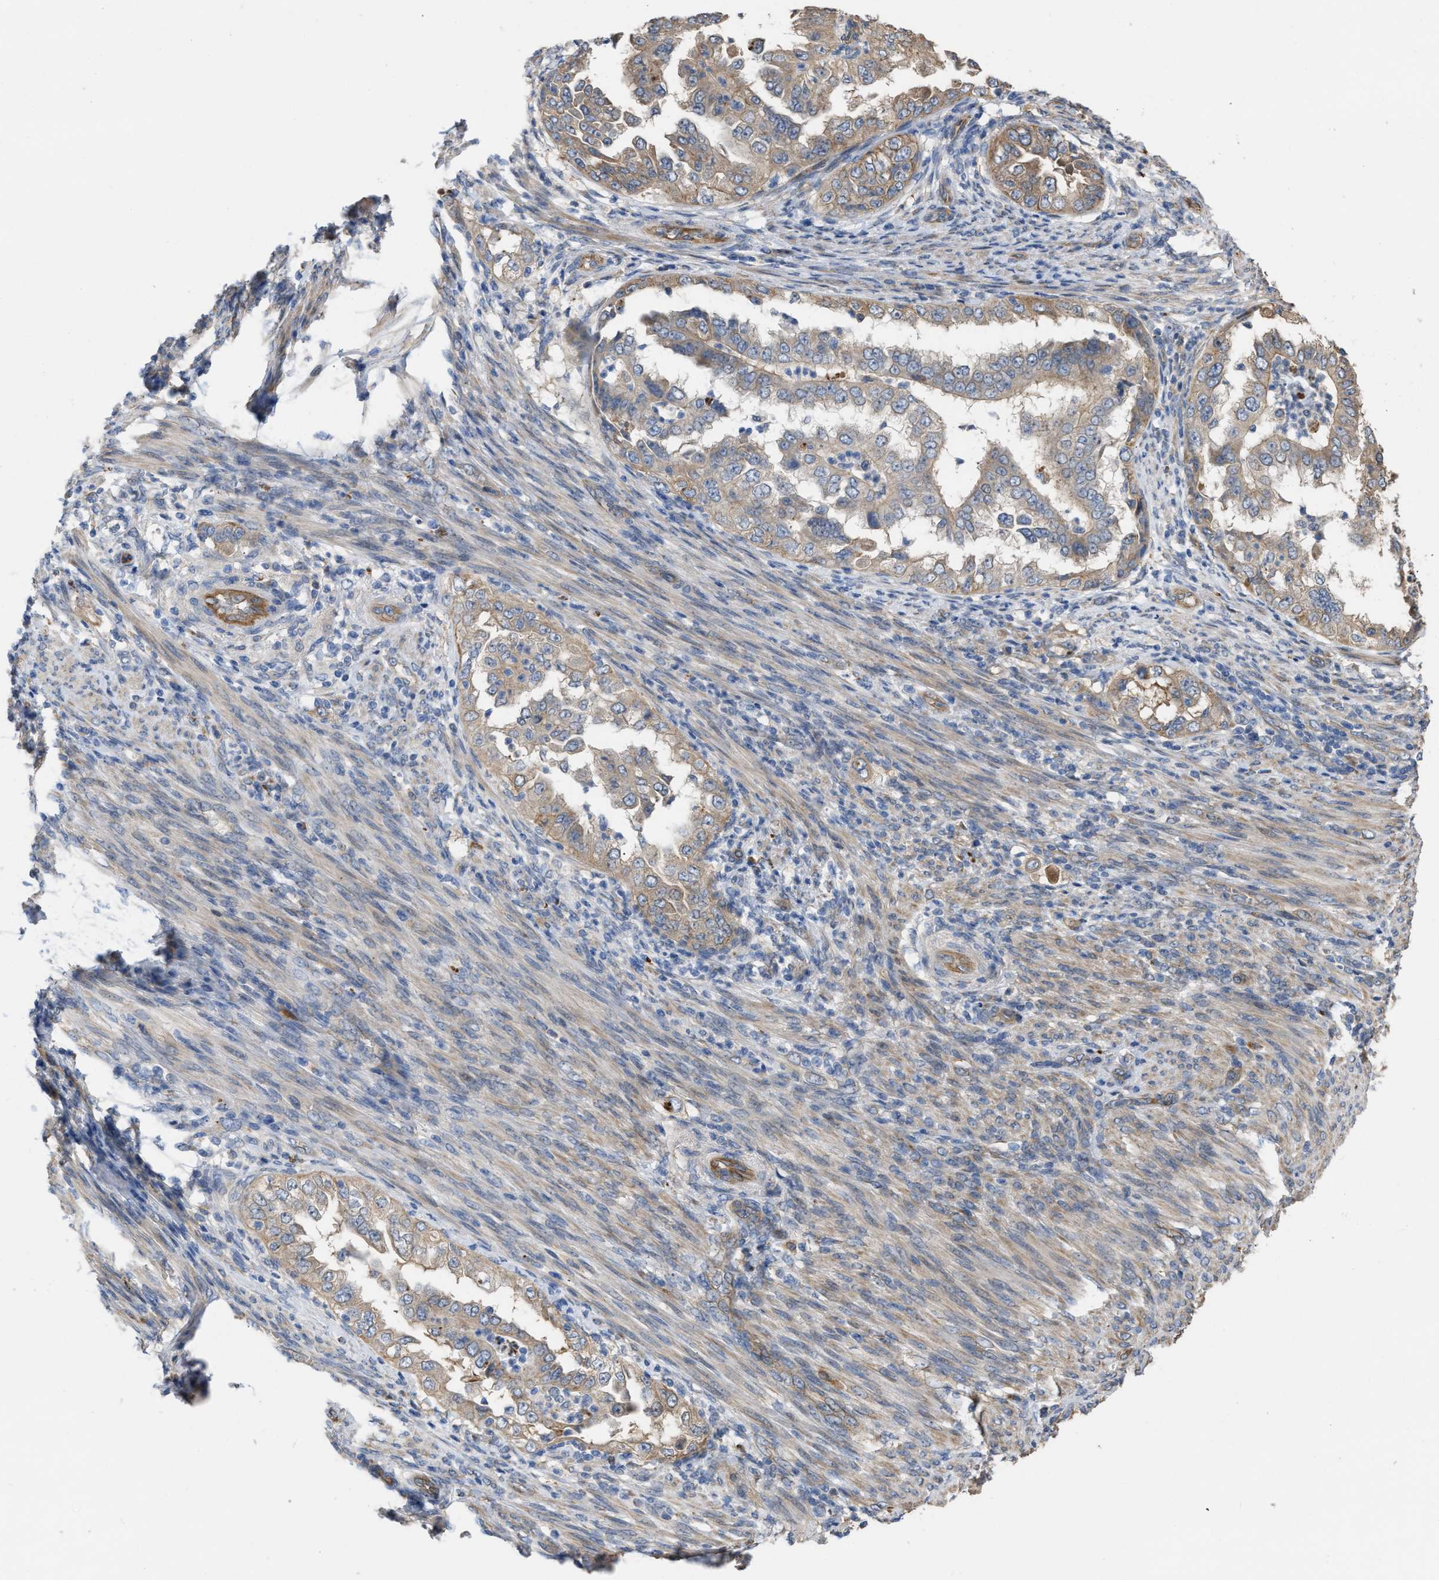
{"staining": {"intensity": "weak", "quantity": "25%-75%", "location": "cytoplasmic/membranous"}, "tissue": "endometrial cancer", "cell_type": "Tumor cells", "image_type": "cancer", "snomed": [{"axis": "morphology", "description": "Adenocarcinoma, NOS"}, {"axis": "topography", "description": "Endometrium"}], "caption": "Immunohistochemical staining of adenocarcinoma (endometrial) displays low levels of weak cytoplasmic/membranous expression in about 25%-75% of tumor cells.", "gene": "SLC4A11", "patient": {"sex": "female", "age": 85}}